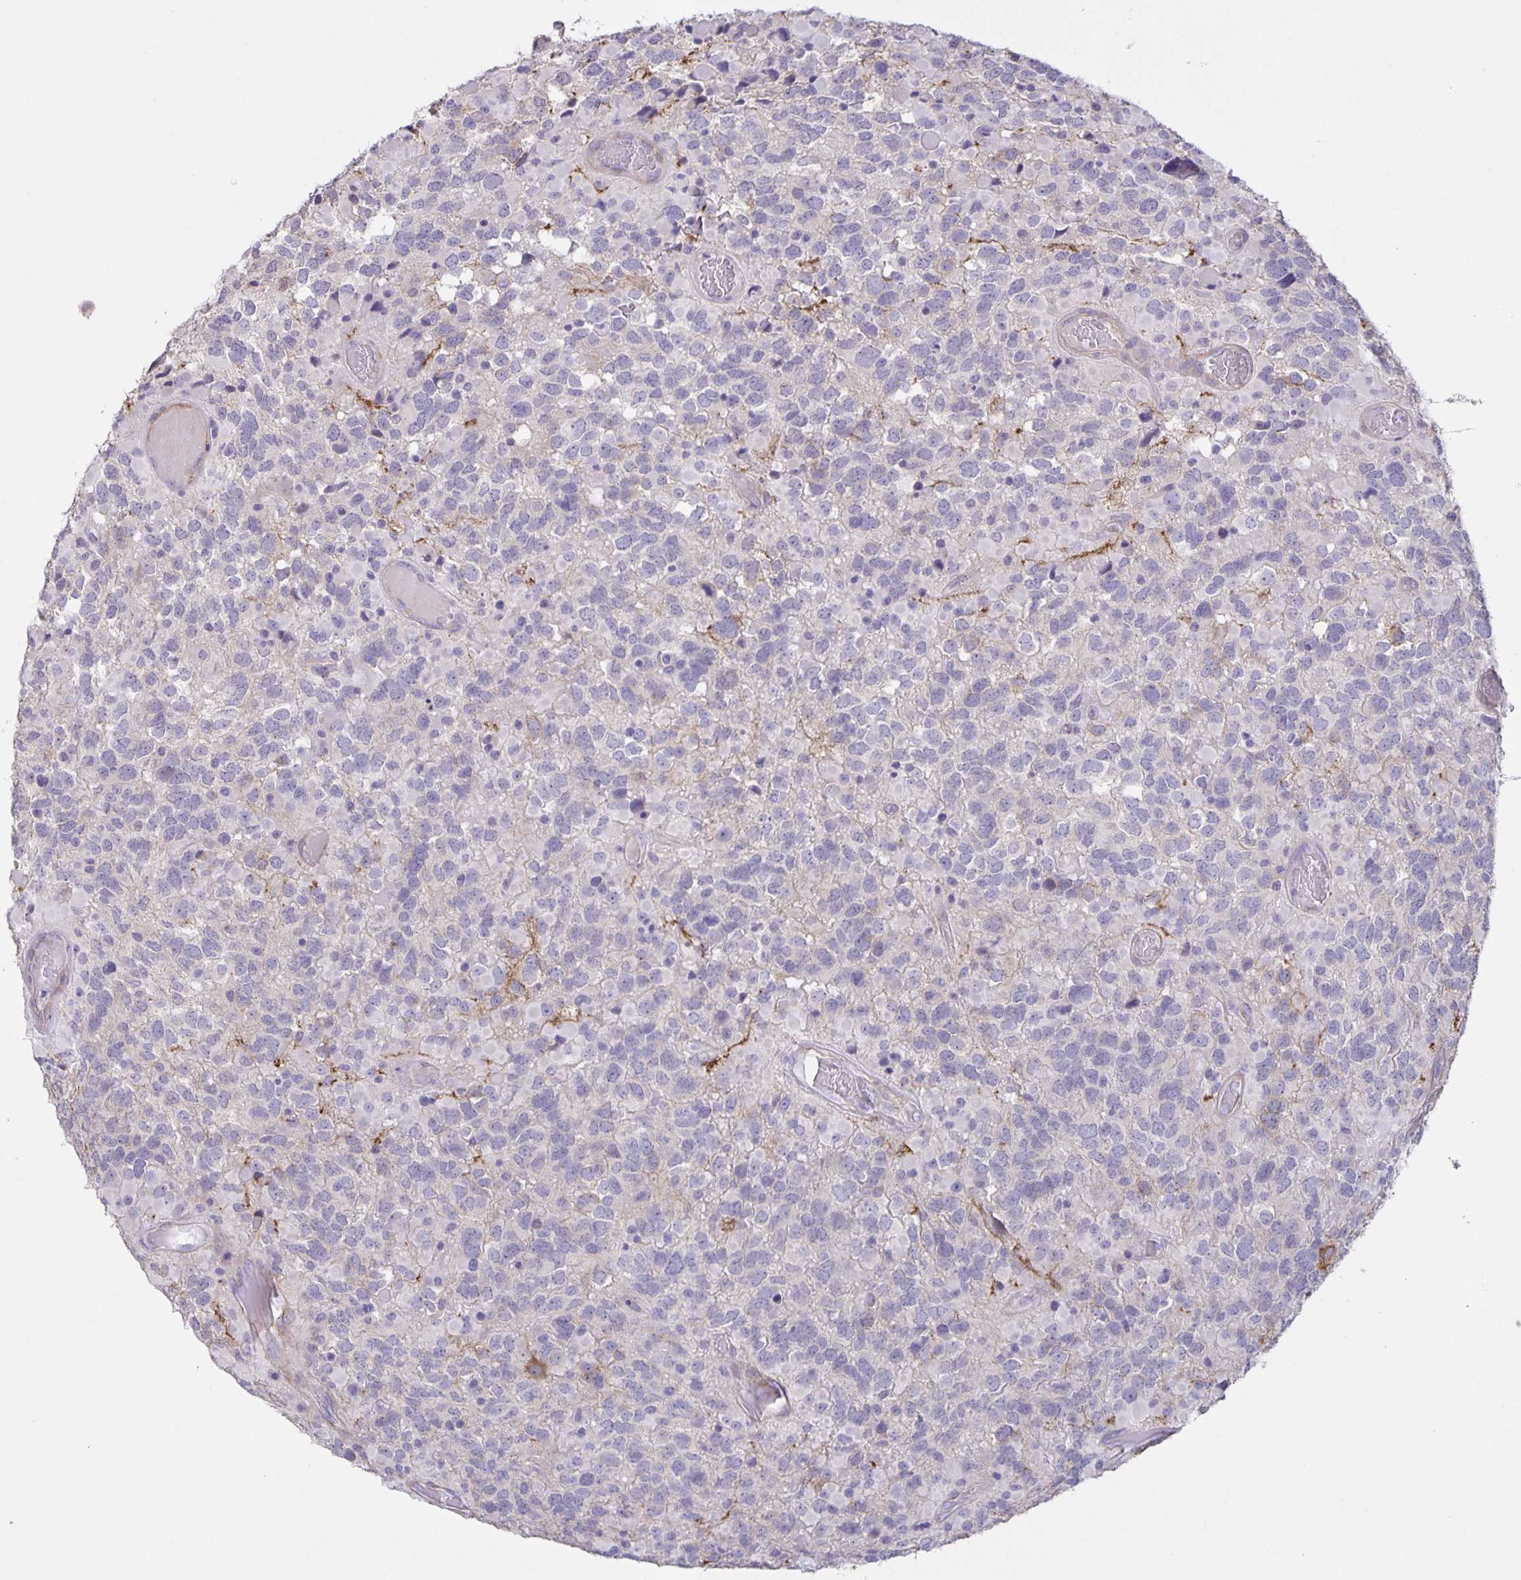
{"staining": {"intensity": "negative", "quantity": "none", "location": "none"}, "tissue": "glioma", "cell_type": "Tumor cells", "image_type": "cancer", "snomed": [{"axis": "morphology", "description": "Glioma, malignant, High grade"}, {"axis": "topography", "description": "Brain"}], "caption": "DAB immunohistochemical staining of human glioma exhibits no significant positivity in tumor cells.", "gene": "SRCIN1", "patient": {"sex": "female", "age": 40}}